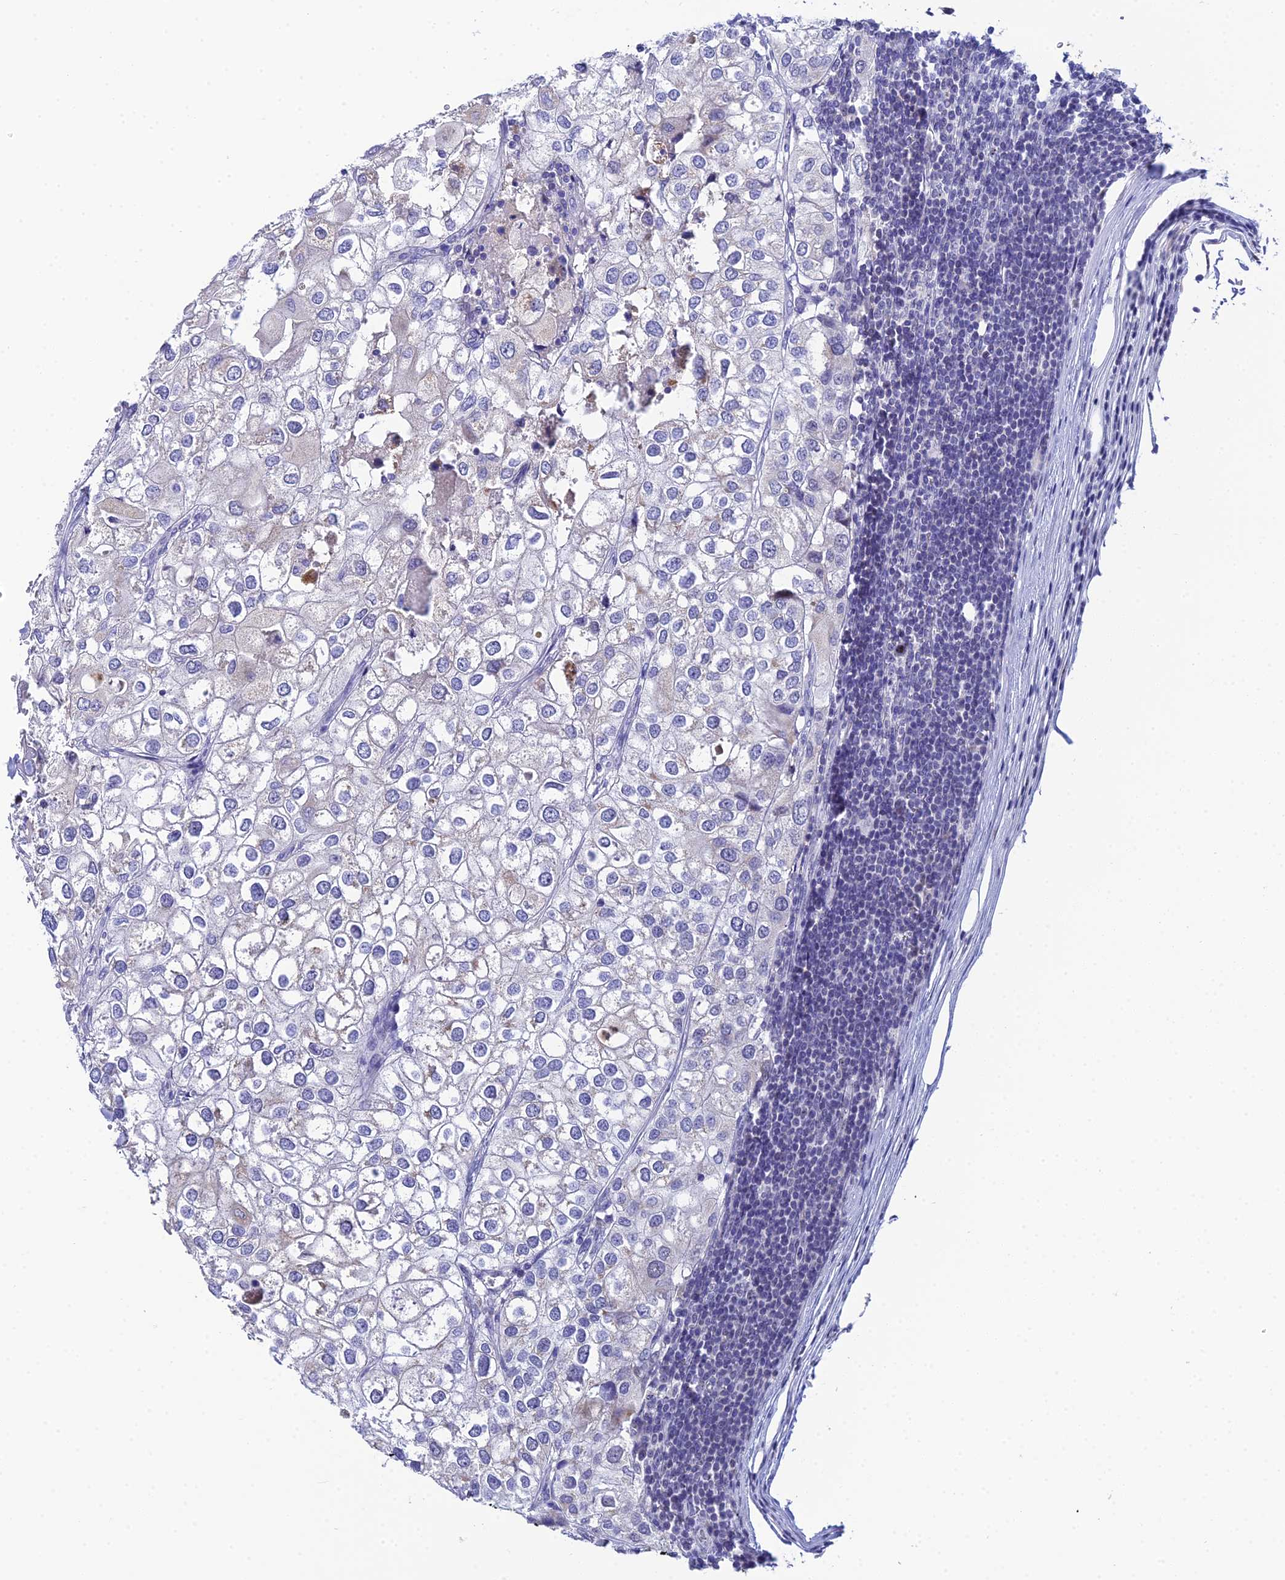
{"staining": {"intensity": "negative", "quantity": "none", "location": "none"}, "tissue": "urothelial cancer", "cell_type": "Tumor cells", "image_type": "cancer", "snomed": [{"axis": "morphology", "description": "Urothelial carcinoma, High grade"}, {"axis": "topography", "description": "Urinary bladder"}], "caption": "Immunohistochemical staining of urothelial cancer shows no significant positivity in tumor cells. (DAB immunohistochemistry (IHC), high magnification).", "gene": "PLPP4", "patient": {"sex": "male", "age": 64}}